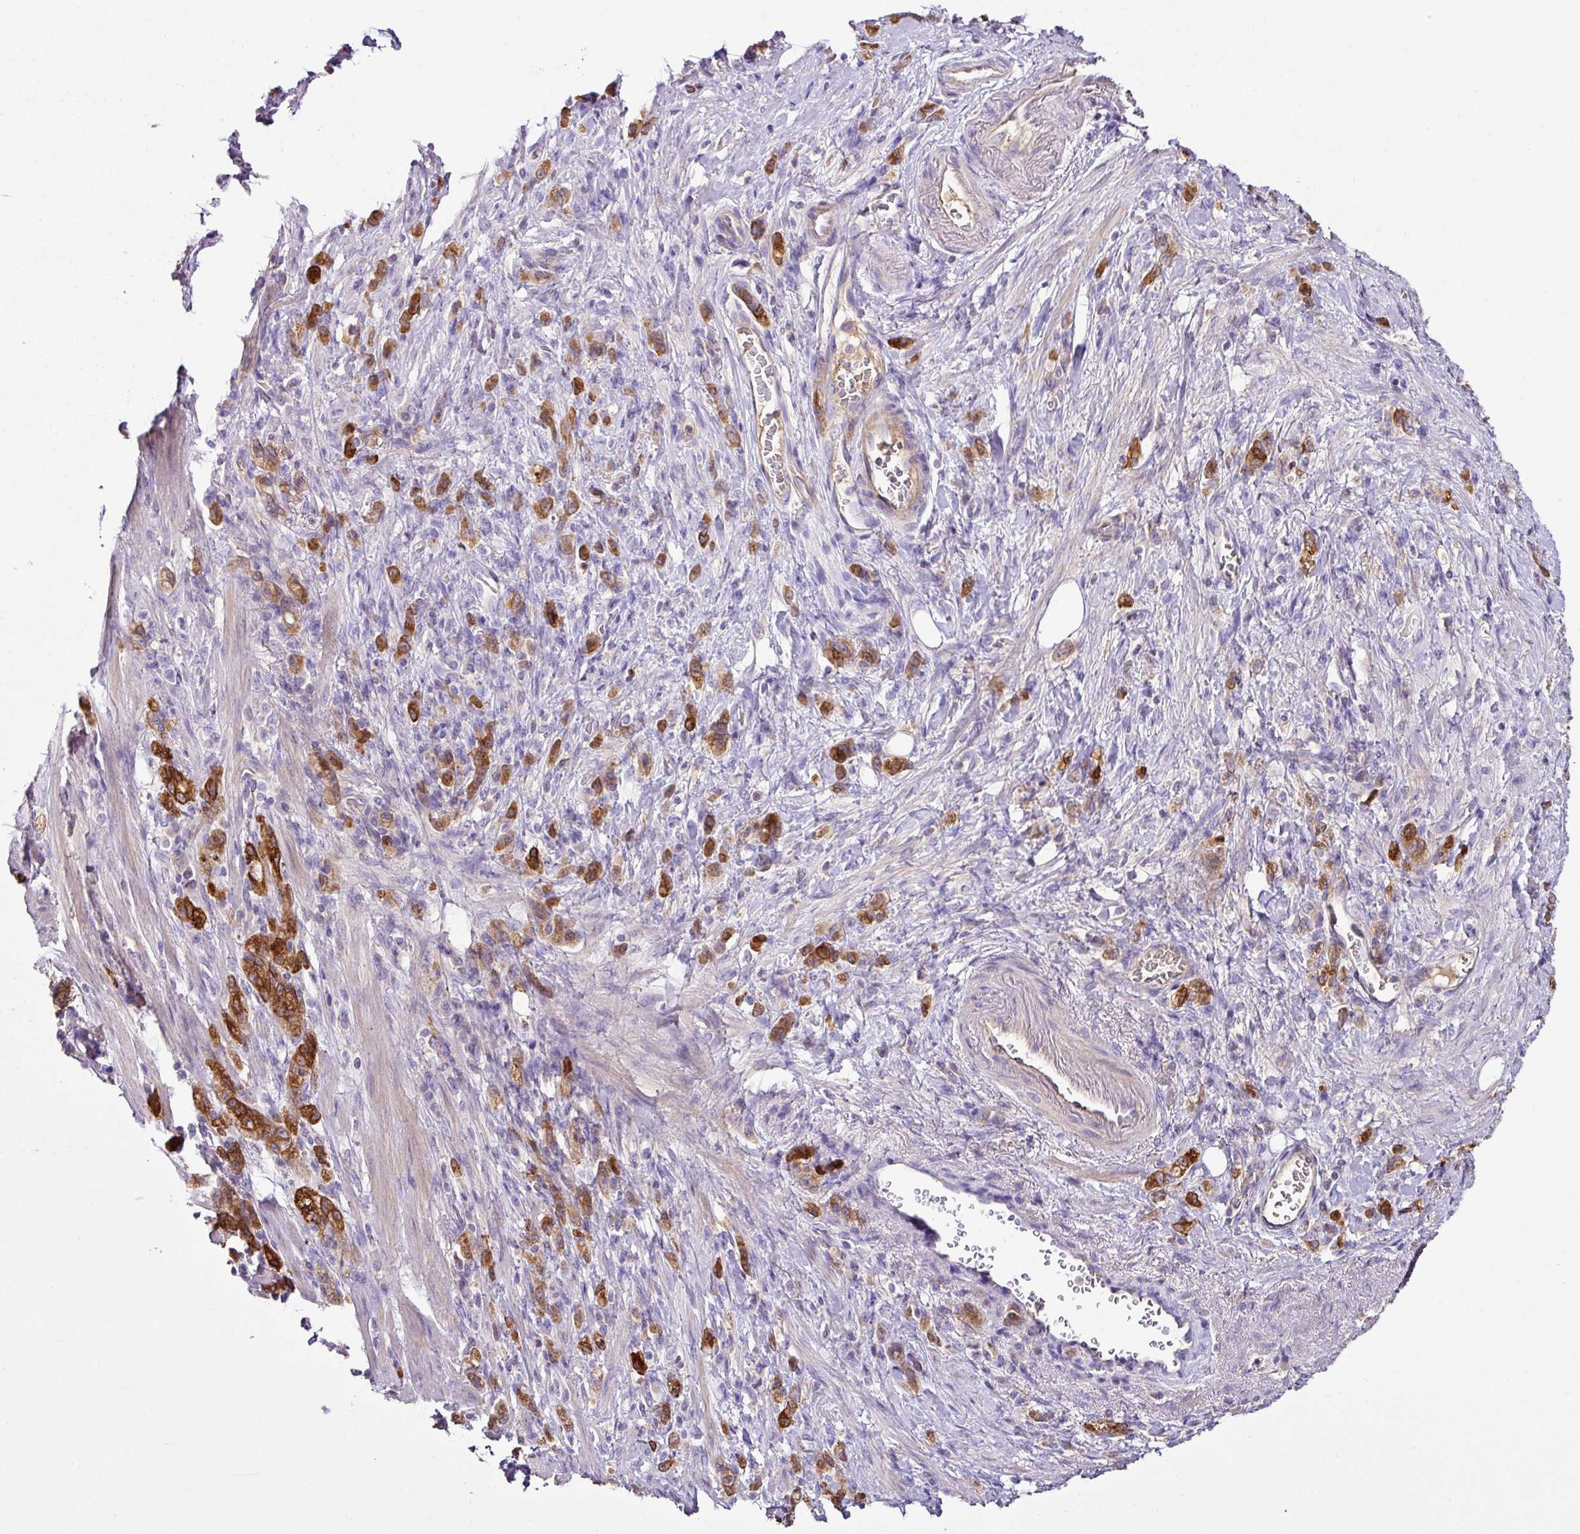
{"staining": {"intensity": "strong", "quantity": ">75%", "location": "cytoplasmic/membranous"}, "tissue": "stomach cancer", "cell_type": "Tumor cells", "image_type": "cancer", "snomed": [{"axis": "morphology", "description": "Adenocarcinoma, NOS"}, {"axis": "topography", "description": "Stomach"}], "caption": "Immunohistochemical staining of human stomach cancer shows high levels of strong cytoplasmic/membranous positivity in approximately >75% of tumor cells.", "gene": "AGR3", "patient": {"sex": "male", "age": 77}}